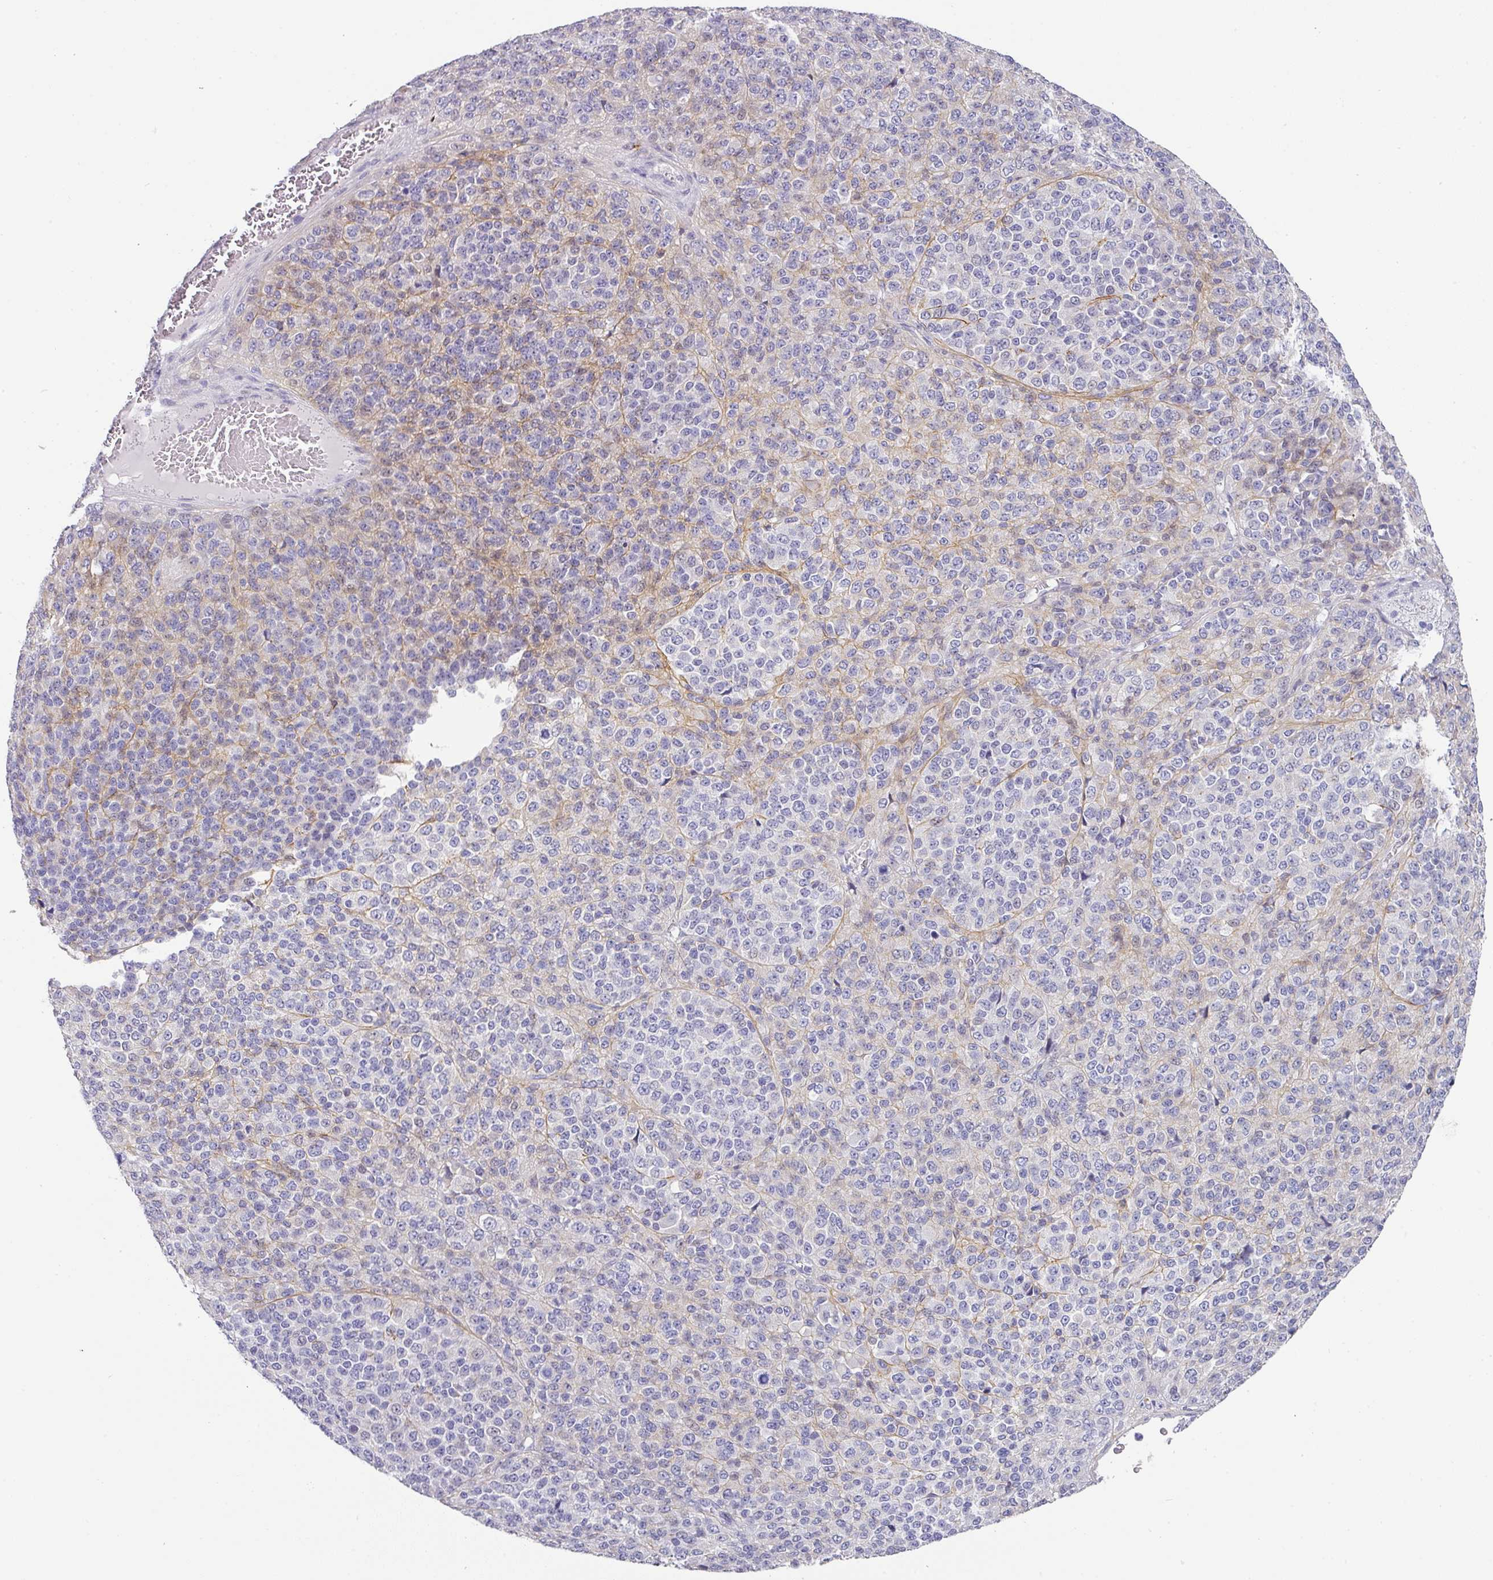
{"staining": {"intensity": "negative", "quantity": "none", "location": "none"}, "tissue": "melanoma", "cell_type": "Tumor cells", "image_type": "cancer", "snomed": [{"axis": "morphology", "description": "Malignant melanoma, Metastatic site"}, {"axis": "topography", "description": "Brain"}], "caption": "Human malignant melanoma (metastatic site) stained for a protein using immunohistochemistry reveals no positivity in tumor cells.", "gene": "ANKRD29", "patient": {"sex": "female", "age": 56}}